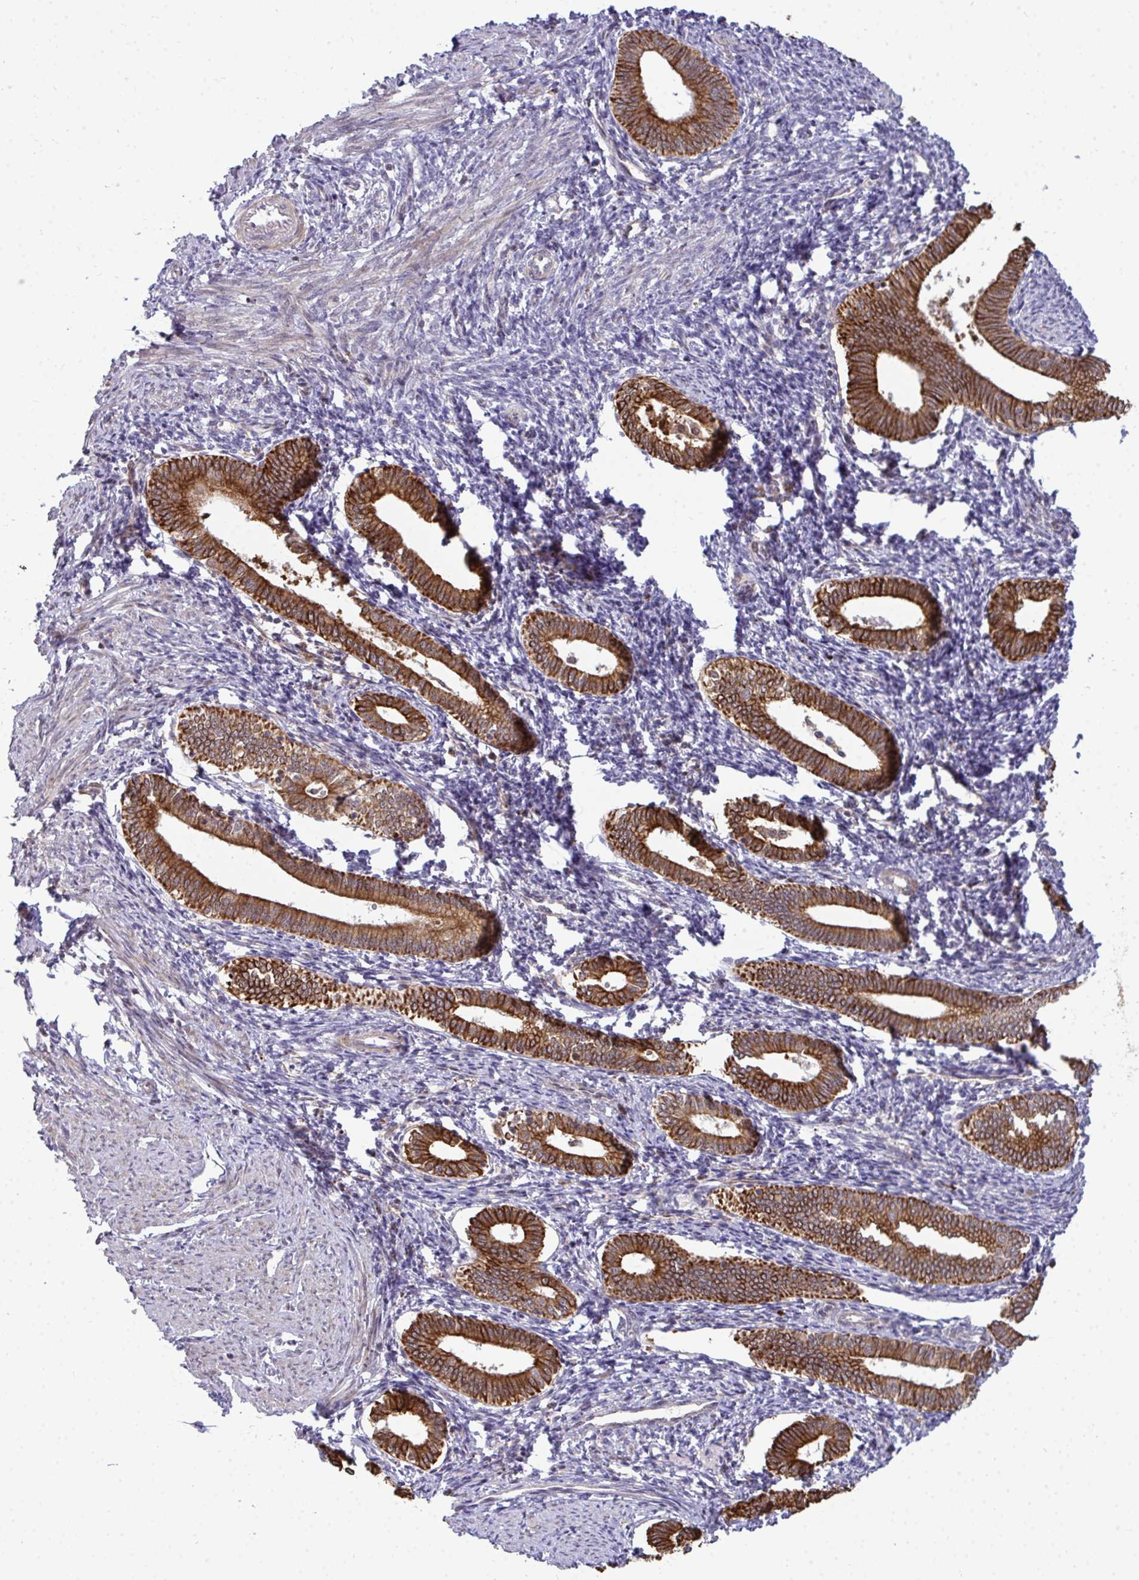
{"staining": {"intensity": "weak", "quantity": "<25%", "location": "cytoplasmic/membranous"}, "tissue": "endometrium", "cell_type": "Cells in endometrial stroma", "image_type": "normal", "snomed": [{"axis": "morphology", "description": "Normal tissue, NOS"}, {"axis": "topography", "description": "Endometrium"}], "caption": "A high-resolution histopathology image shows immunohistochemistry (IHC) staining of unremarkable endometrium, which shows no significant expression in cells in endometrial stroma. (DAB (3,3'-diaminobenzidine) immunohistochemistry, high magnification).", "gene": "TRIM44", "patient": {"sex": "female", "age": 41}}